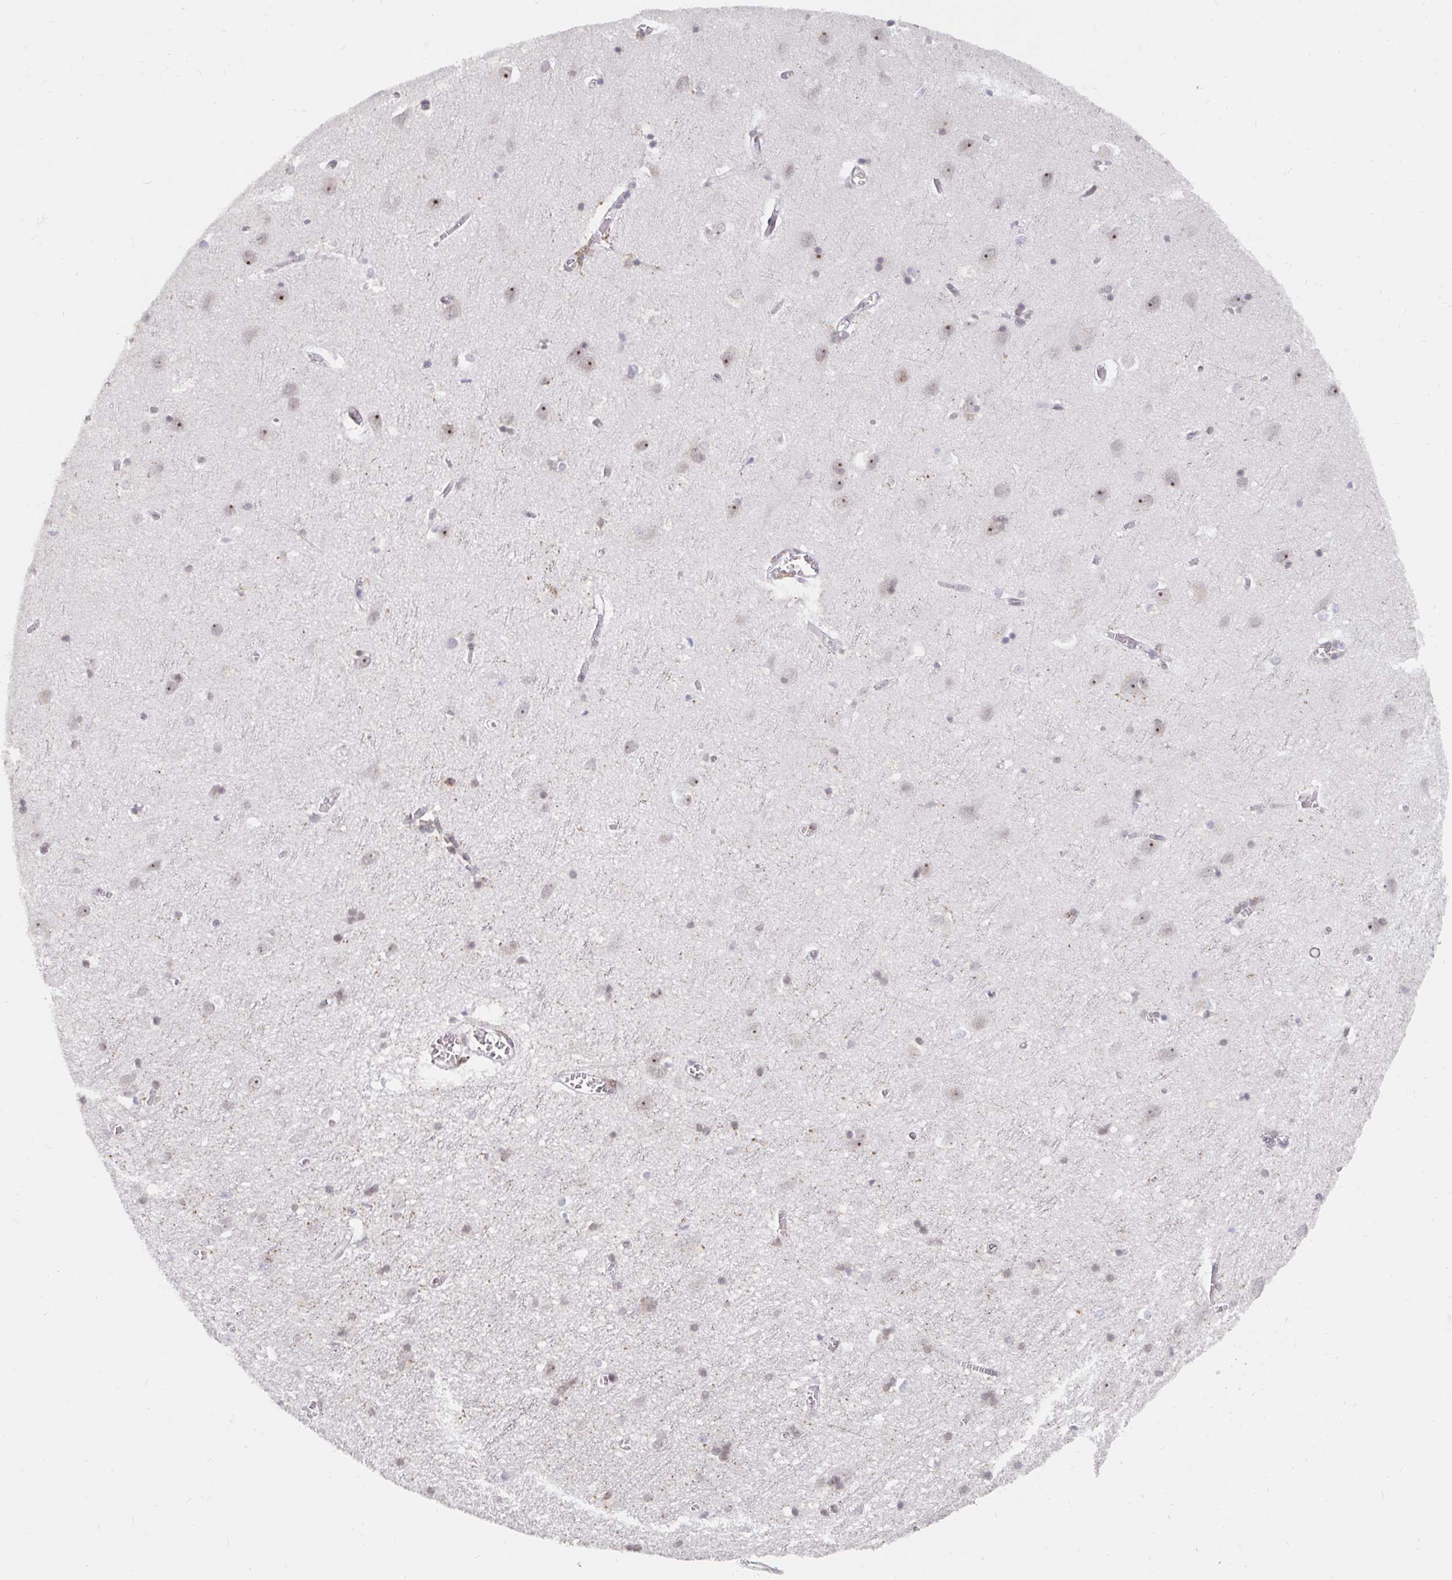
{"staining": {"intensity": "negative", "quantity": "none", "location": "none"}, "tissue": "cerebral cortex", "cell_type": "Endothelial cells", "image_type": "normal", "snomed": [{"axis": "morphology", "description": "Normal tissue, NOS"}, {"axis": "topography", "description": "Cerebral cortex"}], "caption": "Immunohistochemistry micrograph of unremarkable cerebral cortex: human cerebral cortex stained with DAB (3,3'-diaminobenzidine) demonstrates no significant protein positivity in endothelial cells. Nuclei are stained in blue.", "gene": "CHD2", "patient": {"sex": "male", "age": 70}}